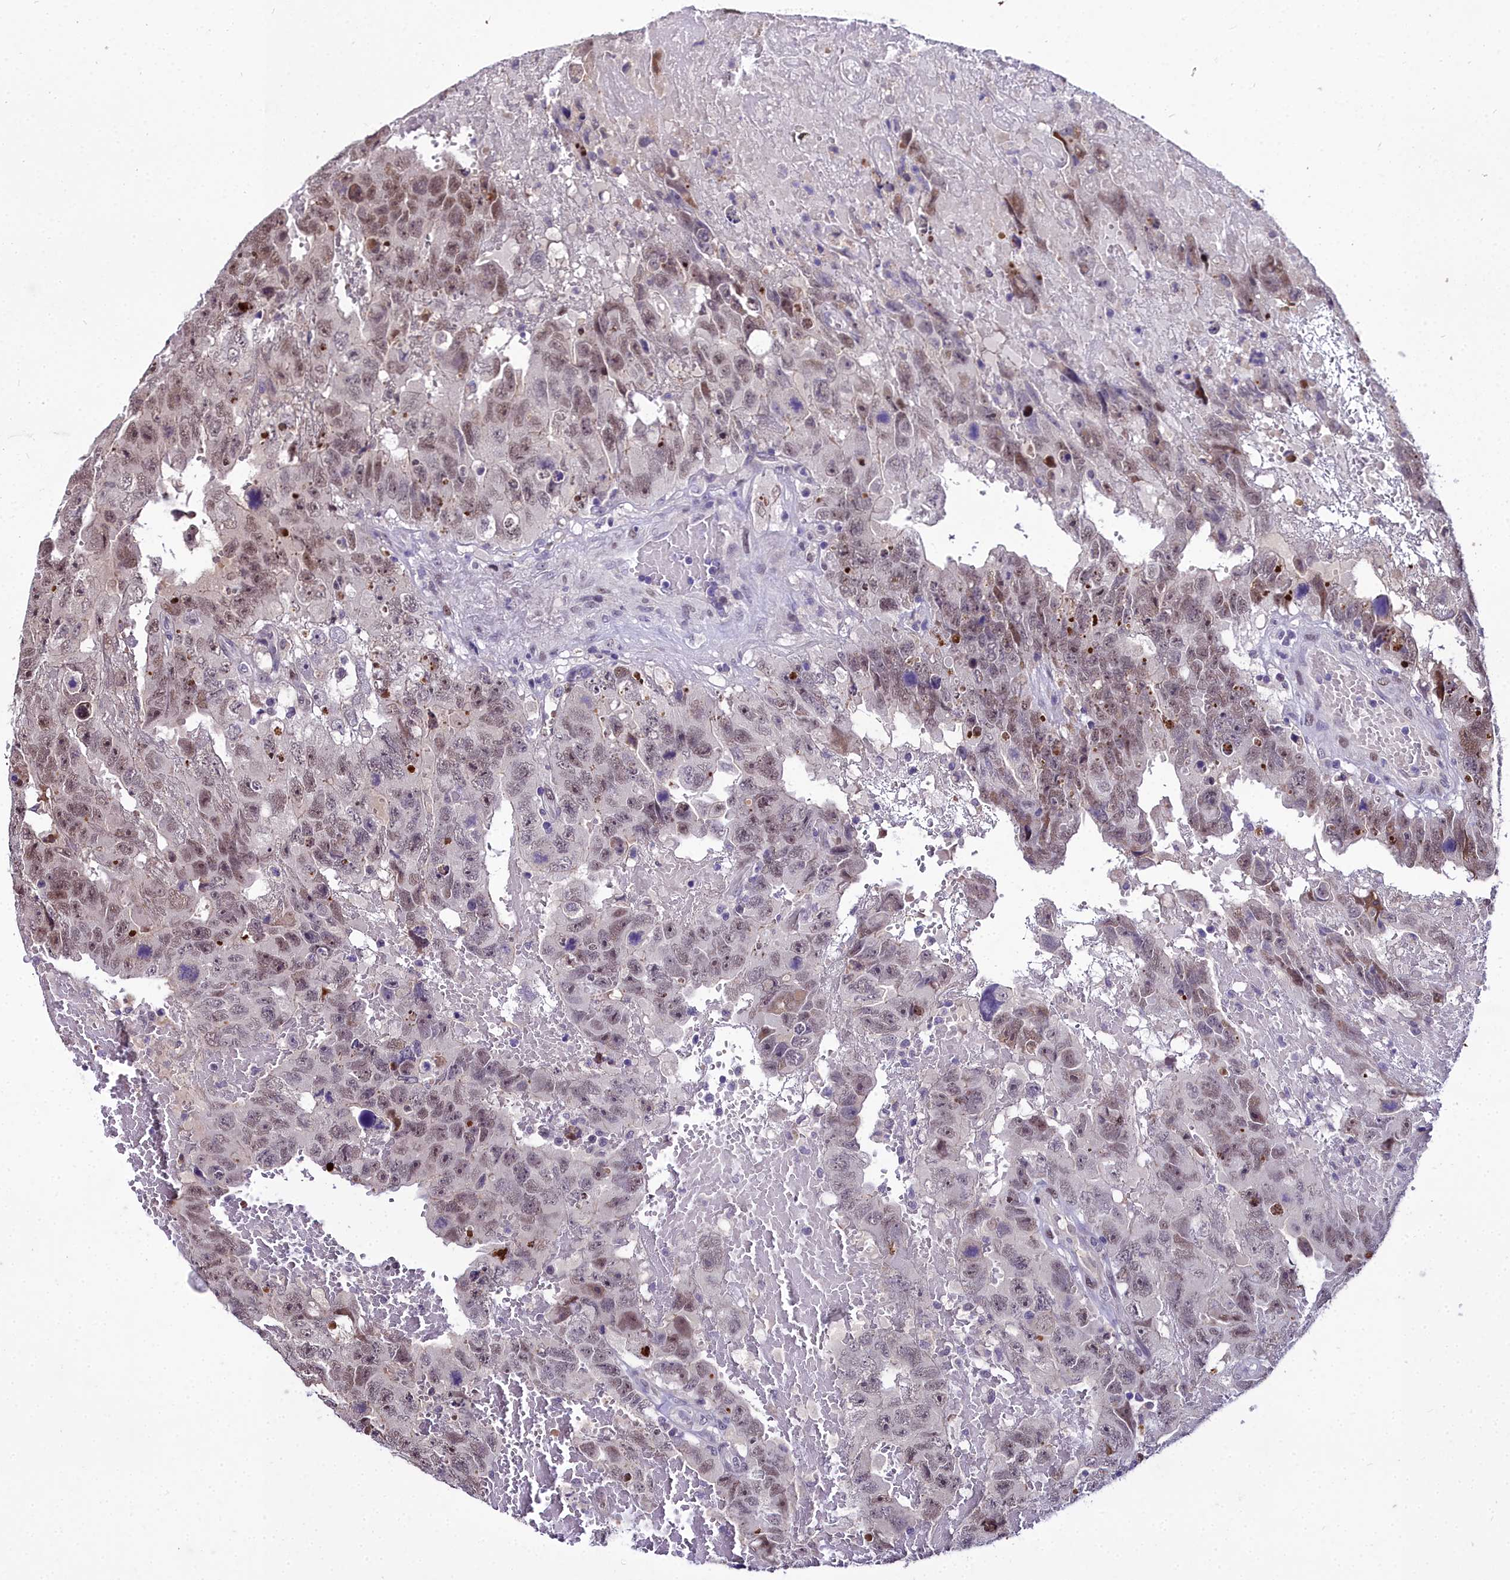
{"staining": {"intensity": "moderate", "quantity": "25%-75%", "location": "nuclear"}, "tissue": "testis cancer", "cell_type": "Tumor cells", "image_type": "cancer", "snomed": [{"axis": "morphology", "description": "Carcinoma, Embryonal, NOS"}, {"axis": "topography", "description": "Testis"}], "caption": "DAB immunohistochemical staining of human testis cancer (embryonal carcinoma) exhibits moderate nuclear protein staining in about 25%-75% of tumor cells.", "gene": "TRIML2", "patient": {"sex": "male", "age": 45}}